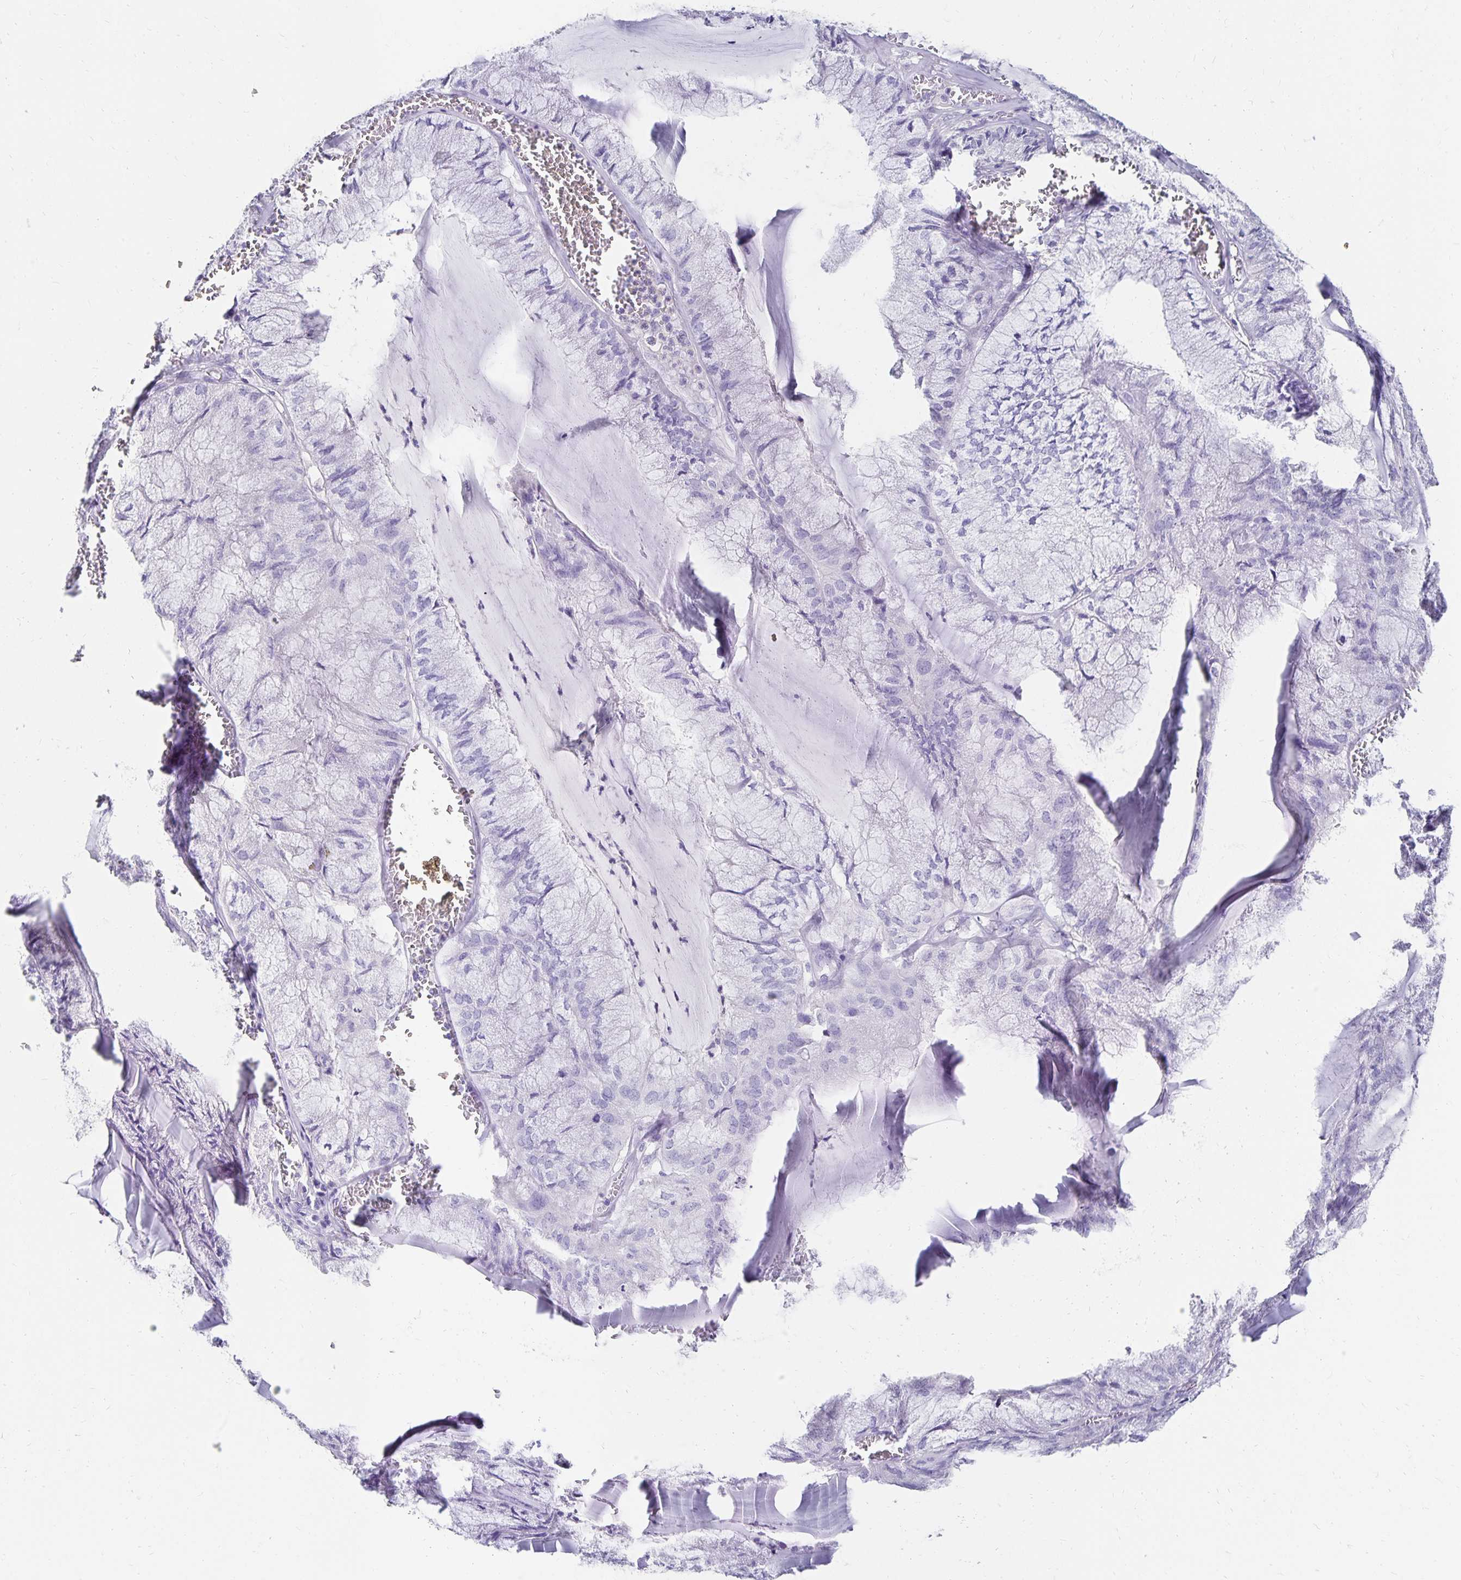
{"staining": {"intensity": "negative", "quantity": "none", "location": "none"}, "tissue": "endometrial cancer", "cell_type": "Tumor cells", "image_type": "cancer", "snomed": [{"axis": "morphology", "description": "Carcinoma, NOS"}, {"axis": "topography", "description": "Endometrium"}], "caption": "IHC micrograph of human carcinoma (endometrial) stained for a protein (brown), which demonstrates no expression in tumor cells.", "gene": "DYNLT4", "patient": {"sex": "female", "age": 62}}